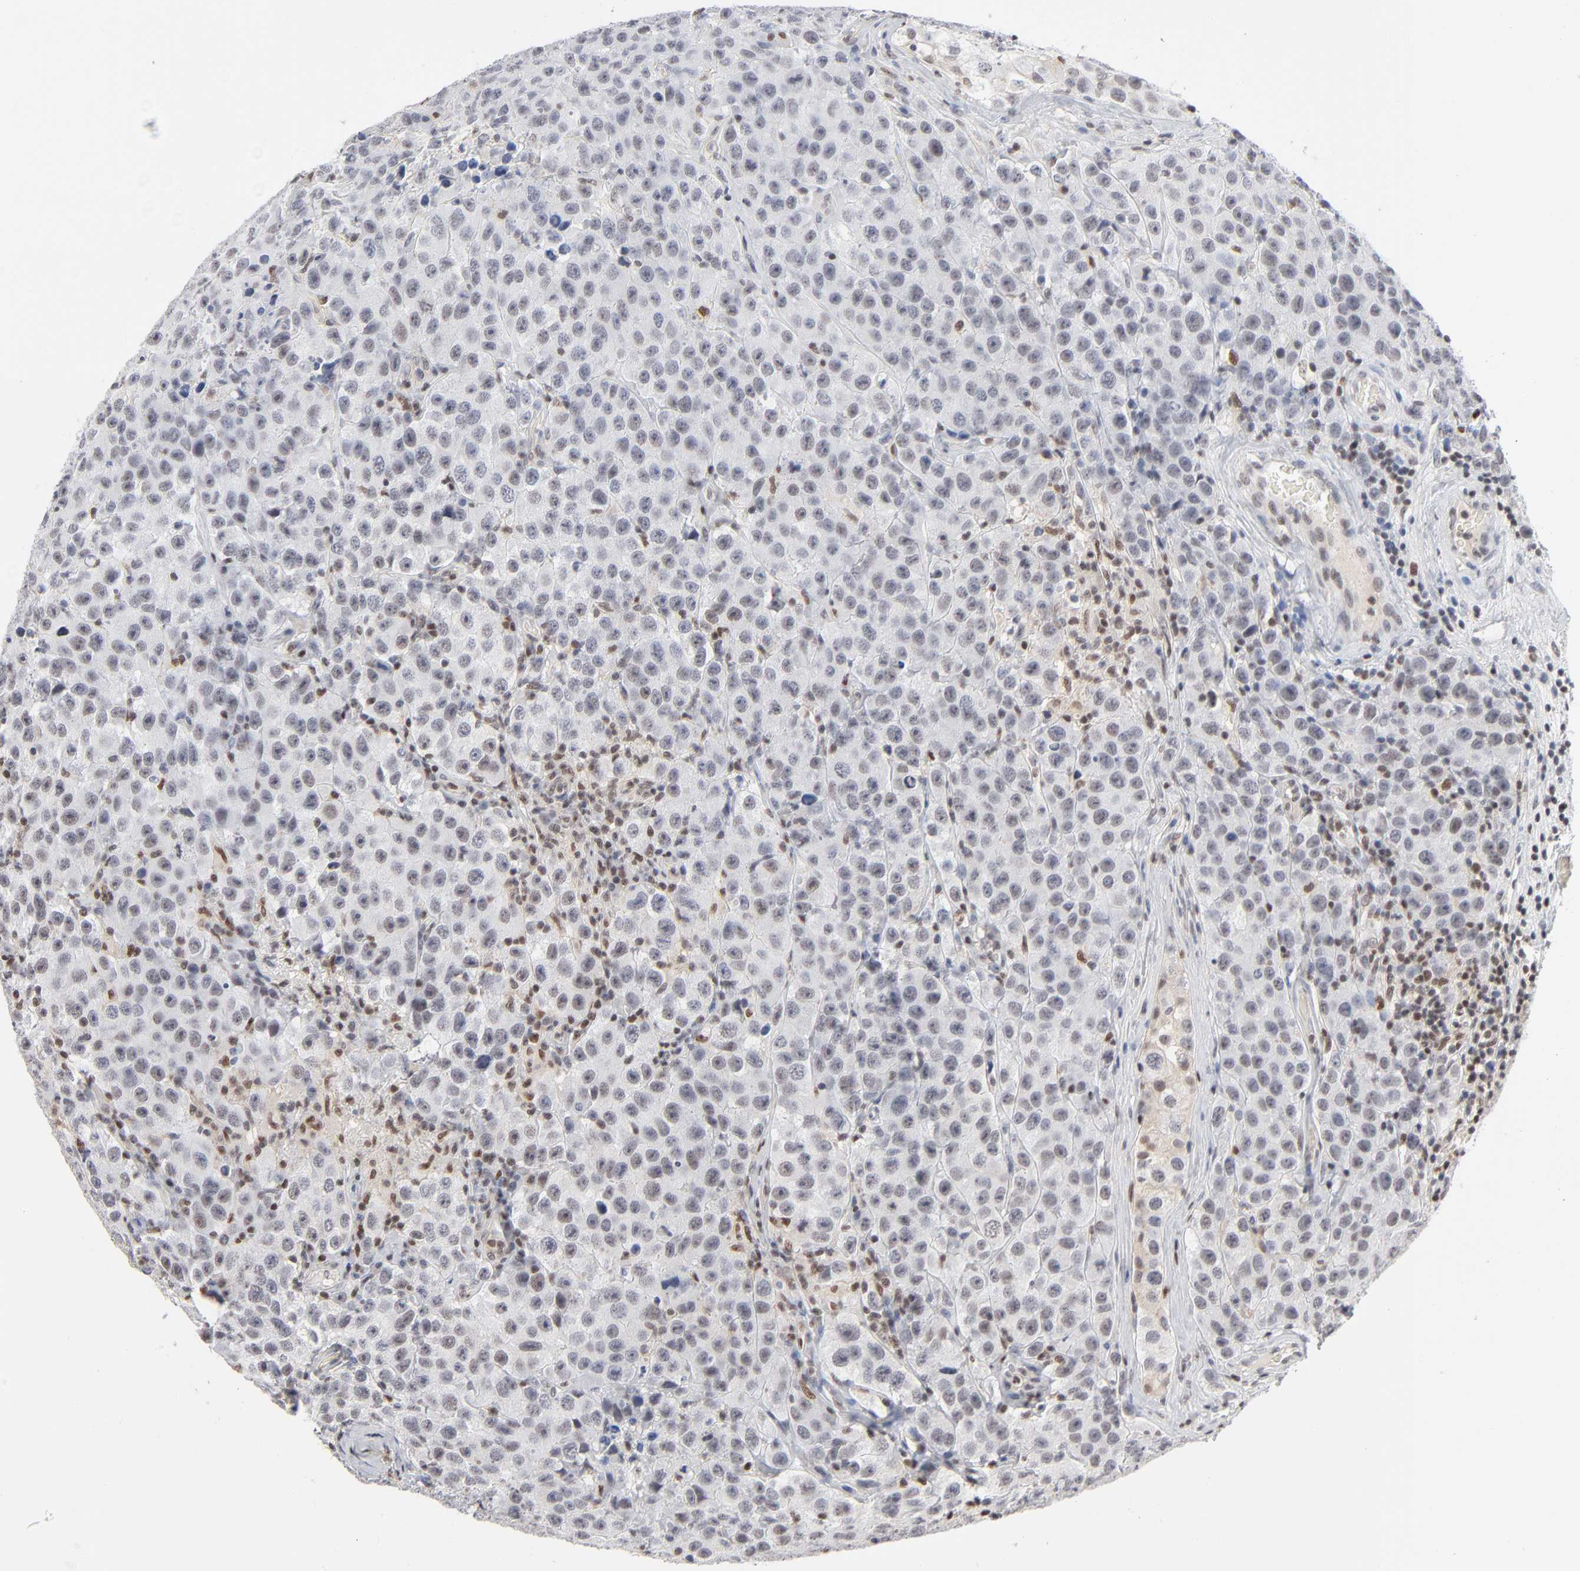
{"staining": {"intensity": "negative", "quantity": "none", "location": "none"}, "tissue": "testis cancer", "cell_type": "Tumor cells", "image_type": "cancer", "snomed": [{"axis": "morphology", "description": "Seminoma, NOS"}, {"axis": "topography", "description": "Testis"}], "caption": "Protein analysis of seminoma (testis) exhibits no significant expression in tumor cells. (Immunohistochemistry, brightfield microscopy, high magnification).", "gene": "MAX", "patient": {"sex": "male", "age": 52}}